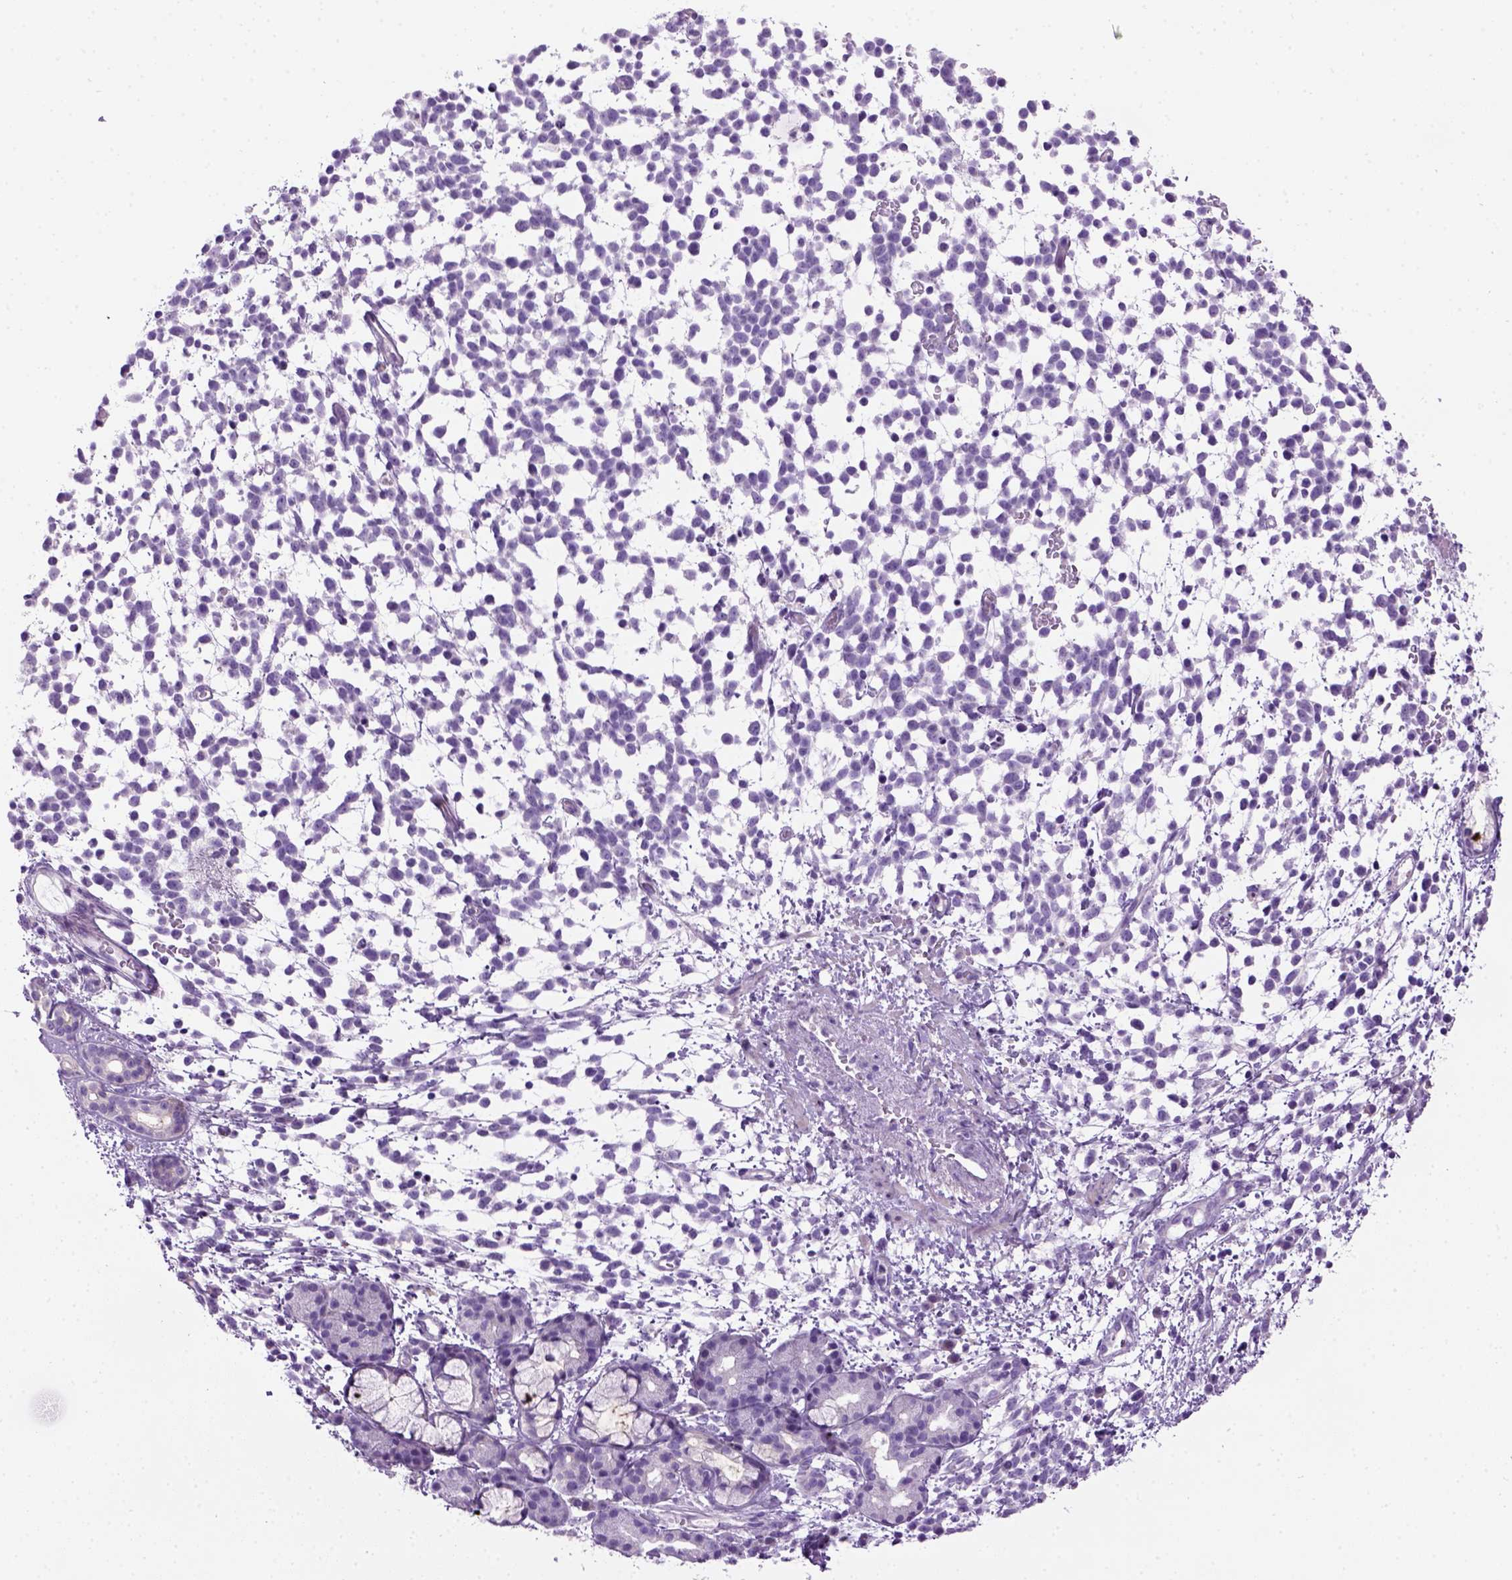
{"staining": {"intensity": "negative", "quantity": "none", "location": "none"}, "tissue": "melanoma", "cell_type": "Tumor cells", "image_type": "cancer", "snomed": [{"axis": "morphology", "description": "Malignant melanoma, NOS"}, {"axis": "topography", "description": "Skin"}], "caption": "A high-resolution histopathology image shows IHC staining of melanoma, which displays no significant positivity in tumor cells. (DAB (3,3'-diaminobenzidine) immunohistochemistry (IHC) visualized using brightfield microscopy, high magnification).", "gene": "GABRB2", "patient": {"sex": "female", "age": 70}}